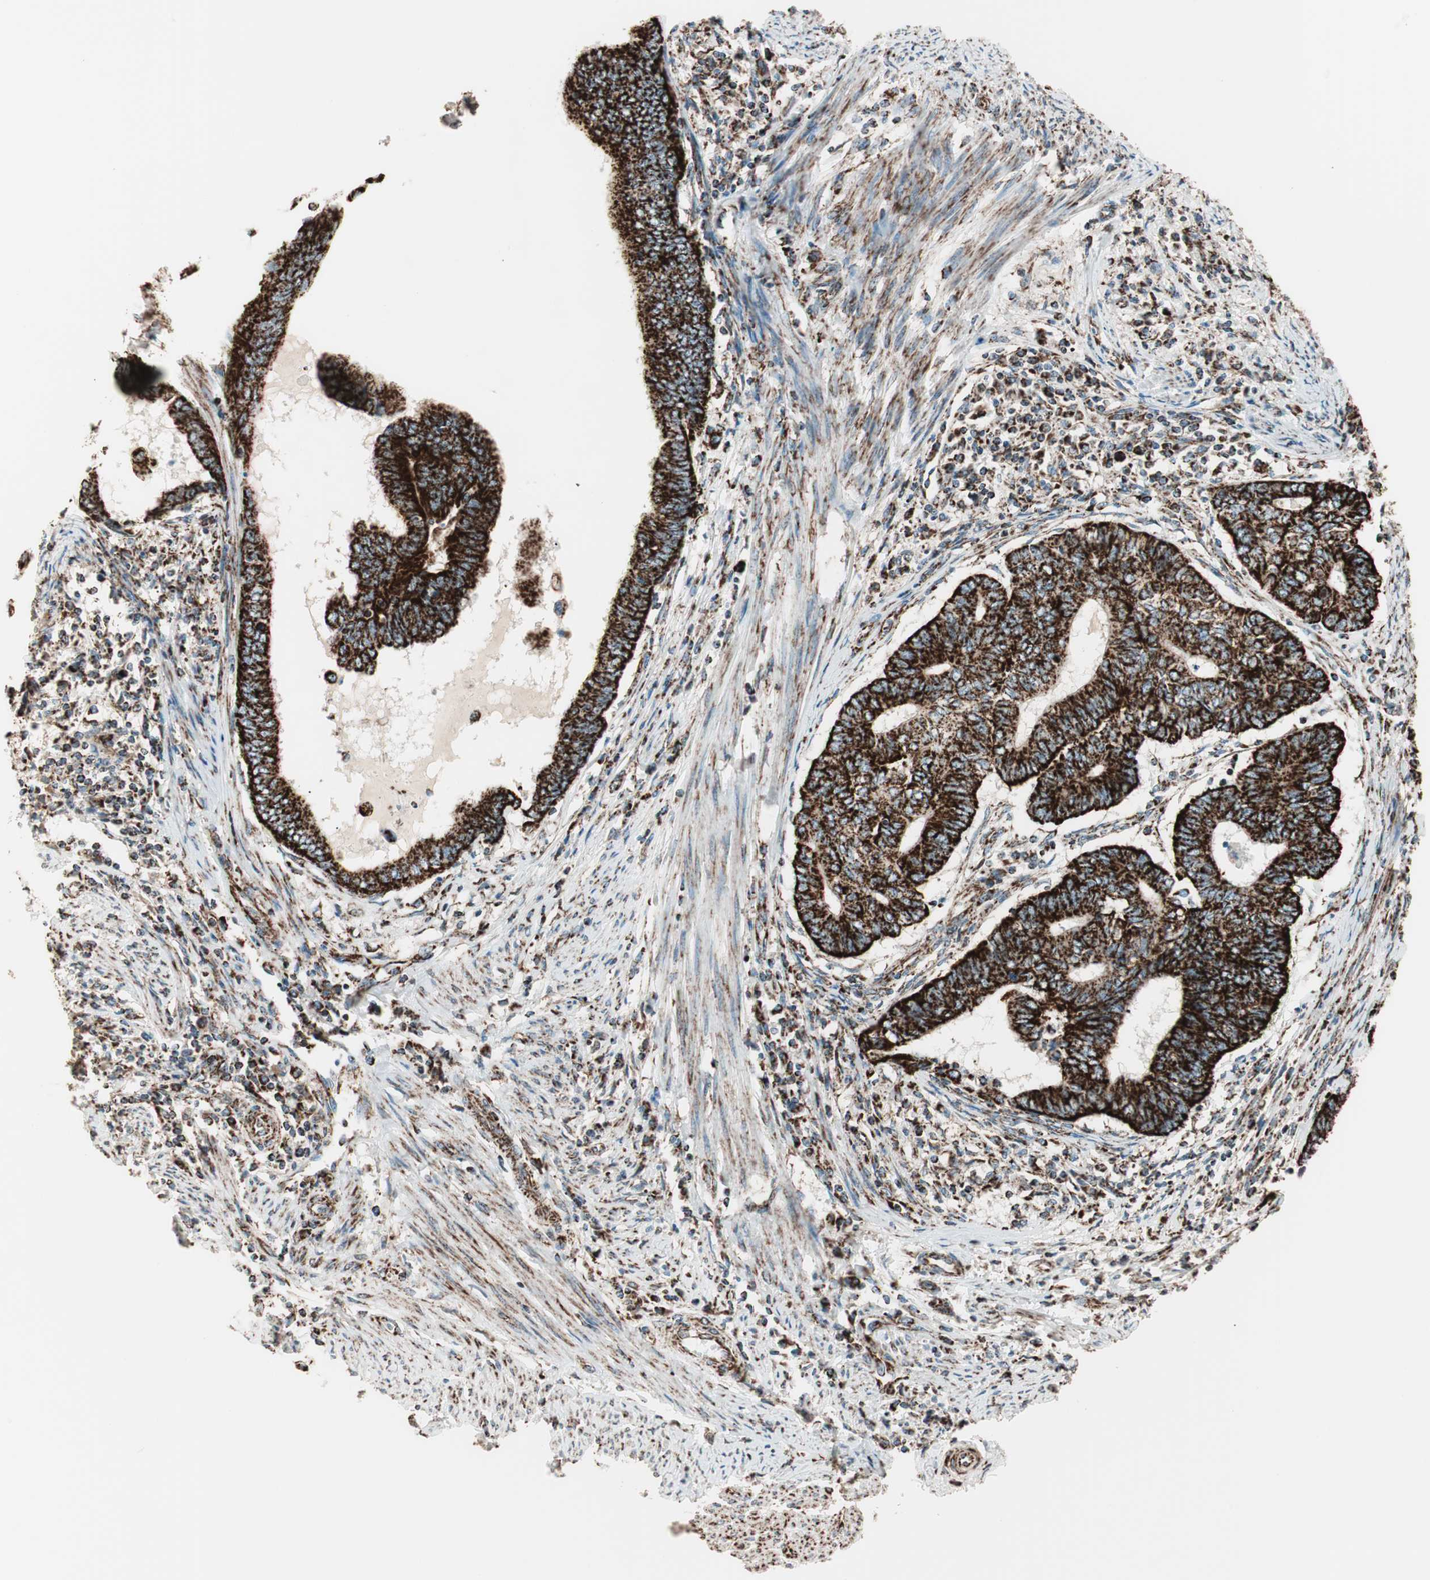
{"staining": {"intensity": "strong", "quantity": ">75%", "location": "cytoplasmic/membranous"}, "tissue": "endometrial cancer", "cell_type": "Tumor cells", "image_type": "cancer", "snomed": [{"axis": "morphology", "description": "Adenocarcinoma, NOS"}, {"axis": "topography", "description": "Uterus"}, {"axis": "topography", "description": "Endometrium"}], "caption": "IHC (DAB) staining of human adenocarcinoma (endometrial) shows strong cytoplasmic/membranous protein expression in about >75% of tumor cells.", "gene": "TOMM22", "patient": {"sex": "female", "age": 70}}